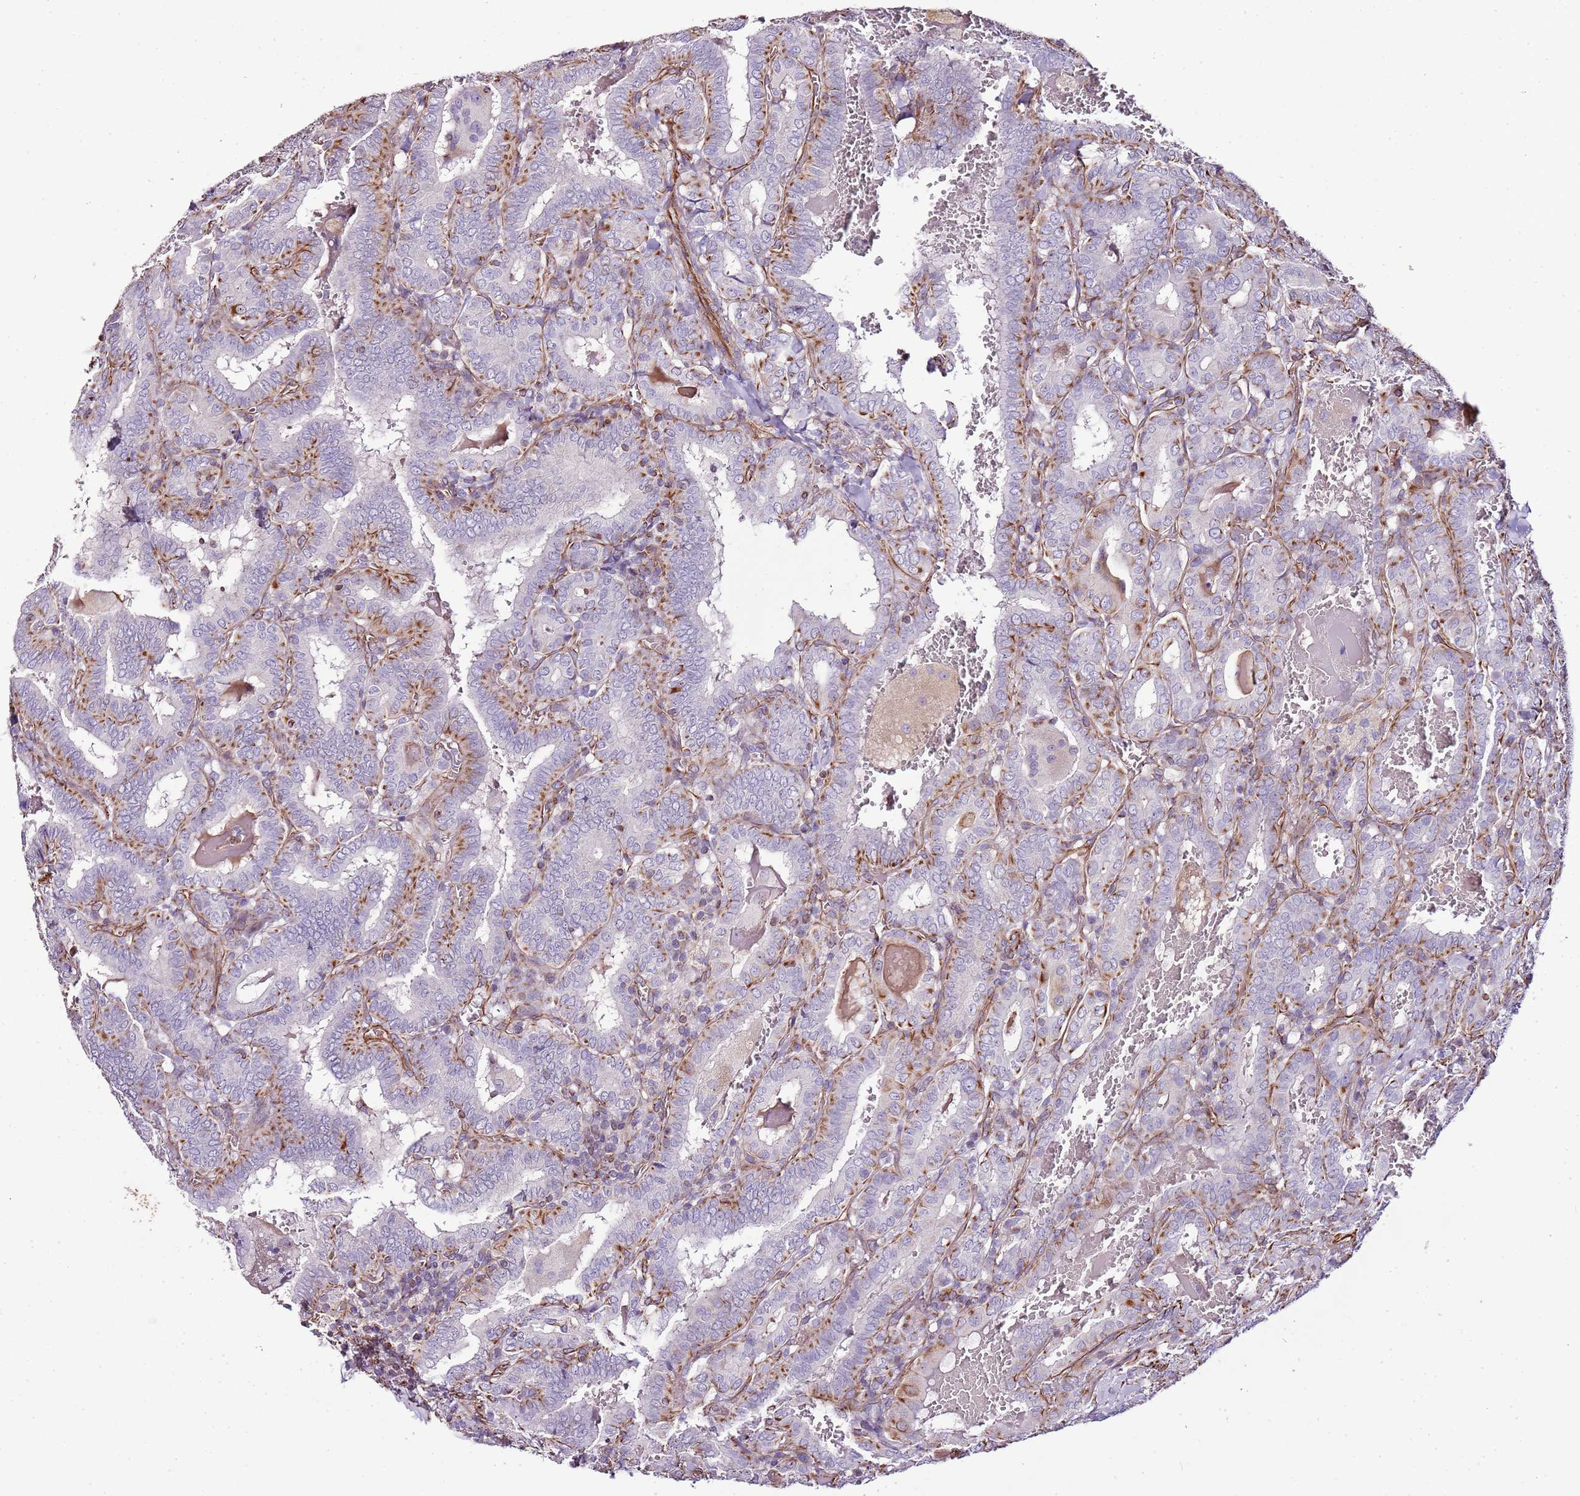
{"staining": {"intensity": "negative", "quantity": "none", "location": "none"}, "tissue": "thyroid cancer", "cell_type": "Tumor cells", "image_type": "cancer", "snomed": [{"axis": "morphology", "description": "Papillary adenocarcinoma, NOS"}, {"axis": "topography", "description": "Thyroid gland"}], "caption": "DAB (3,3'-diaminobenzidine) immunohistochemical staining of human thyroid cancer (papillary adenocarcinoma) reveals no significant staining in tumor cells.", "gene": "ZNF786", "patient": {"sex": "female", "age": 72}}